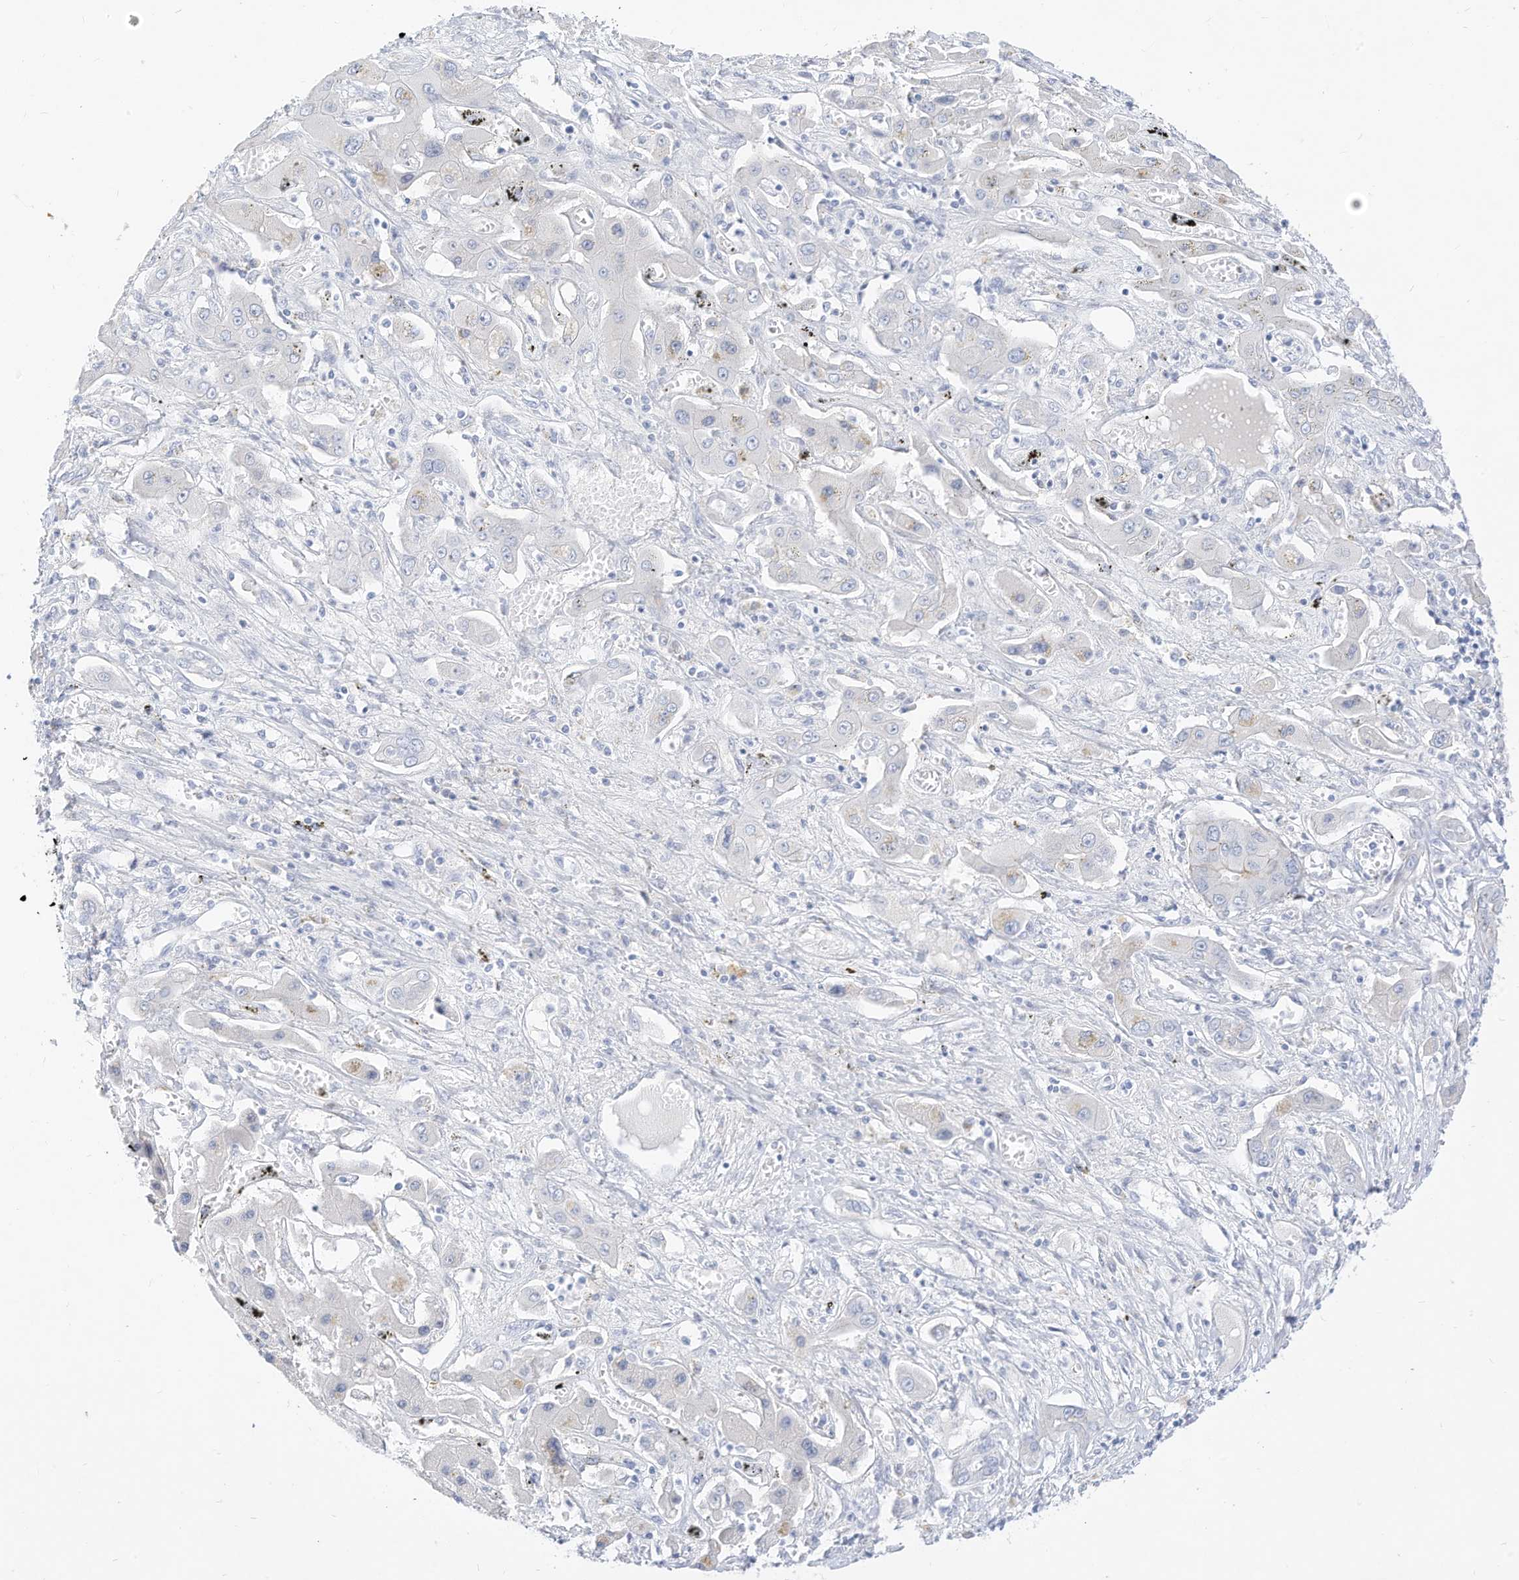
{"staining": {"intensity": "negative", "quantity": "none", "location": "none"}, "tissue": "liver cancer", "cell_type": "Tumor cells", "image_type": "cancer", "snomed": [{"axis": "morphology", "description": "Cholangiocarcinoma"}, {"axis": "topography", "description": "Liver"}], "caption": "High magnification brightfield microscopy of liver cancer (cholangiocarcinoma) stained with DAB (3,3'-diaminobenzidine) (brown) and counterstained with hematoxylin (blue): tumor cells show no significant expression.", "gene": "SPOCD1", "patient": {"sex": "male", "age": 67}}